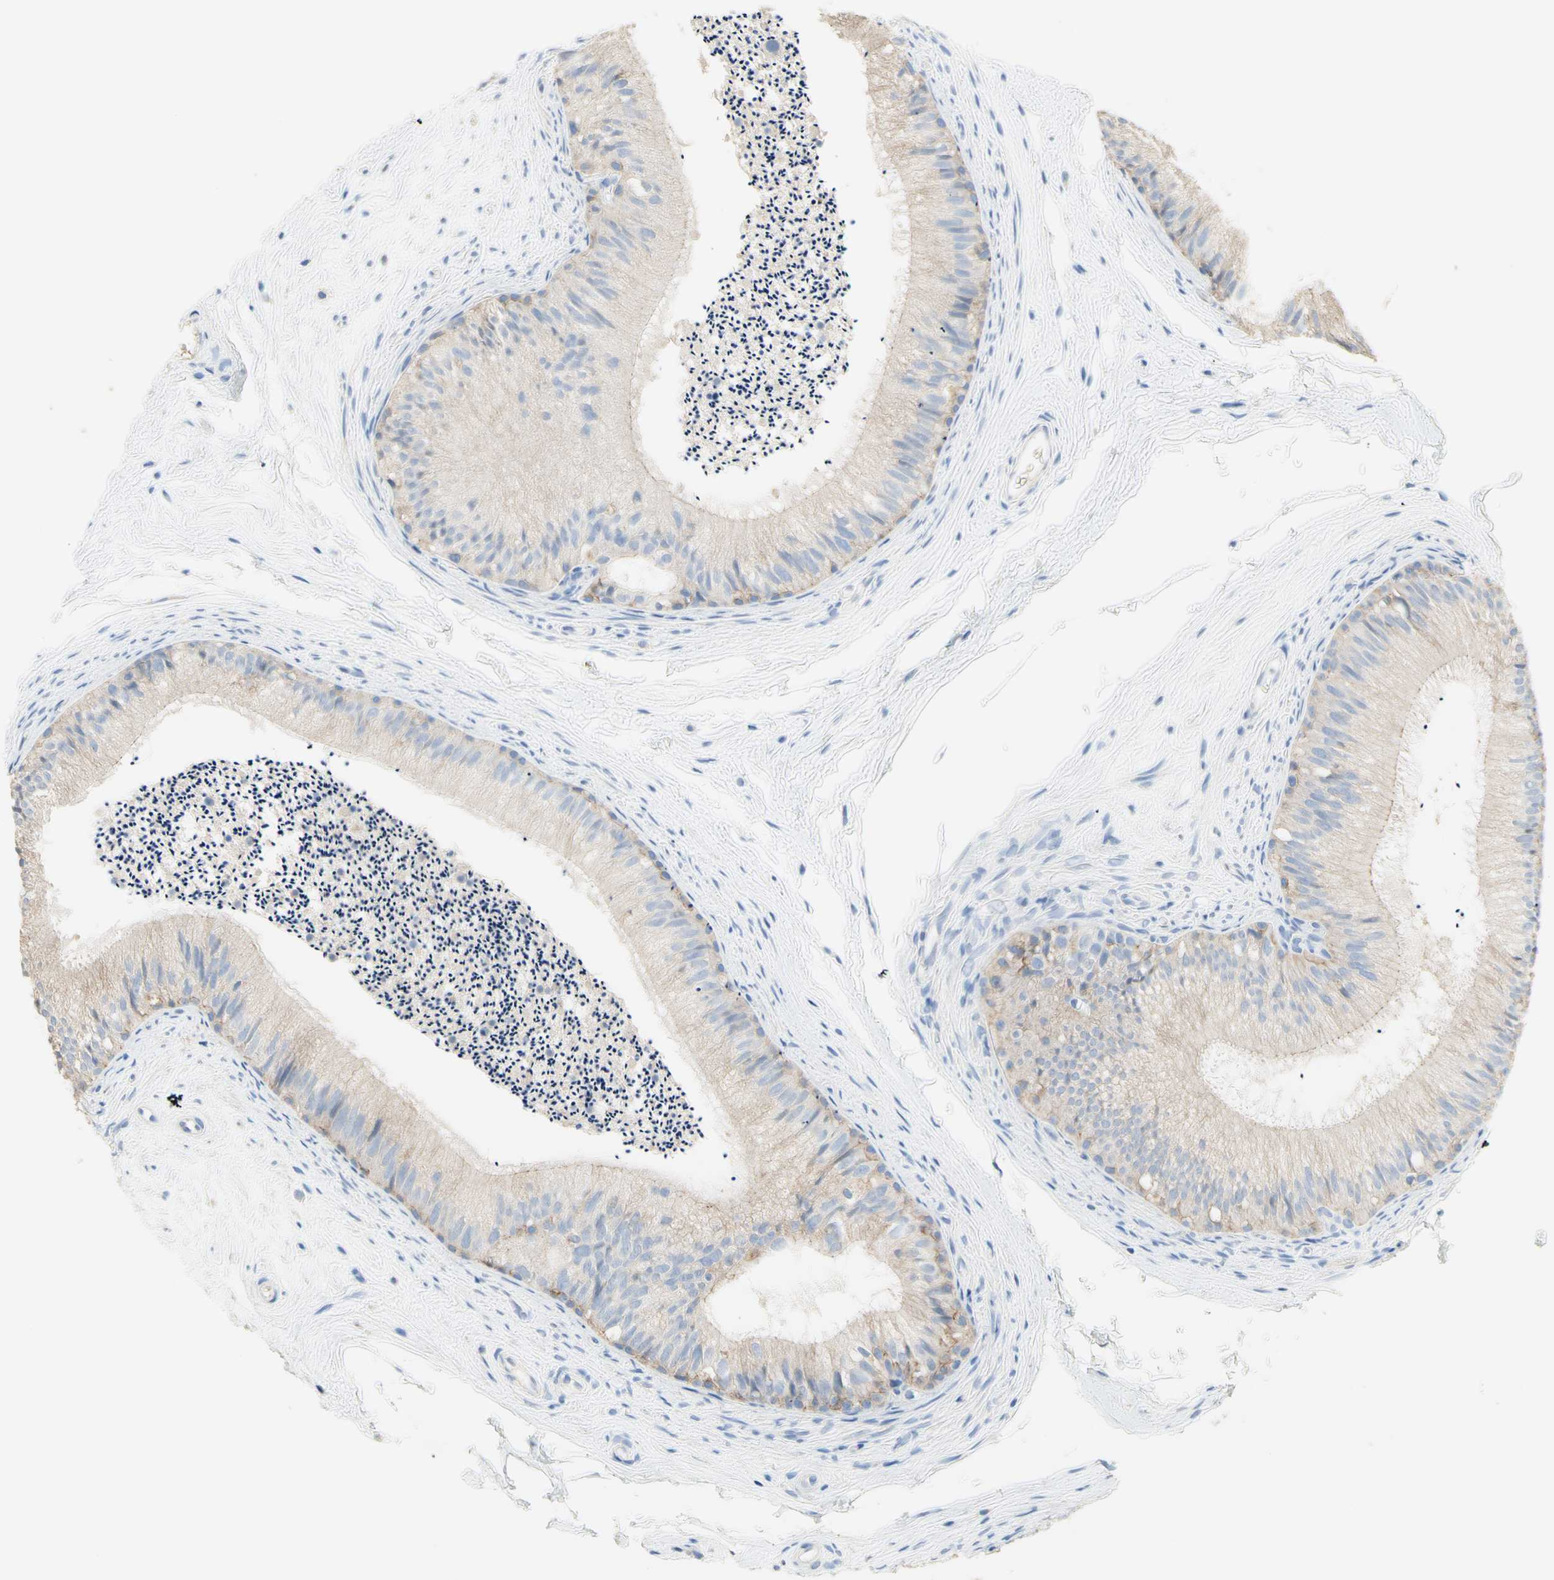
{"staining": {"intensity": "weak", "quantity": ">75%", "location": "cytoplasmic/membranous"}, "tissue": "epididymis", "cell_type": "Glandular cells", "image_type": "normal", "snomed": [{"axis": "morphology", "description": "Normal tissue, NOS"}, {"axis": "topography", "description": "Epididymis"}], "caption": "IHC histopathology image of normal human epididymis stained for a protein (brown), which displays low levels of weak cytoplasmic/membranous positivity in about >75% of glandular cells.", "gene": "NECTIN4", "patient": {"sex": "male", "age": 56}}